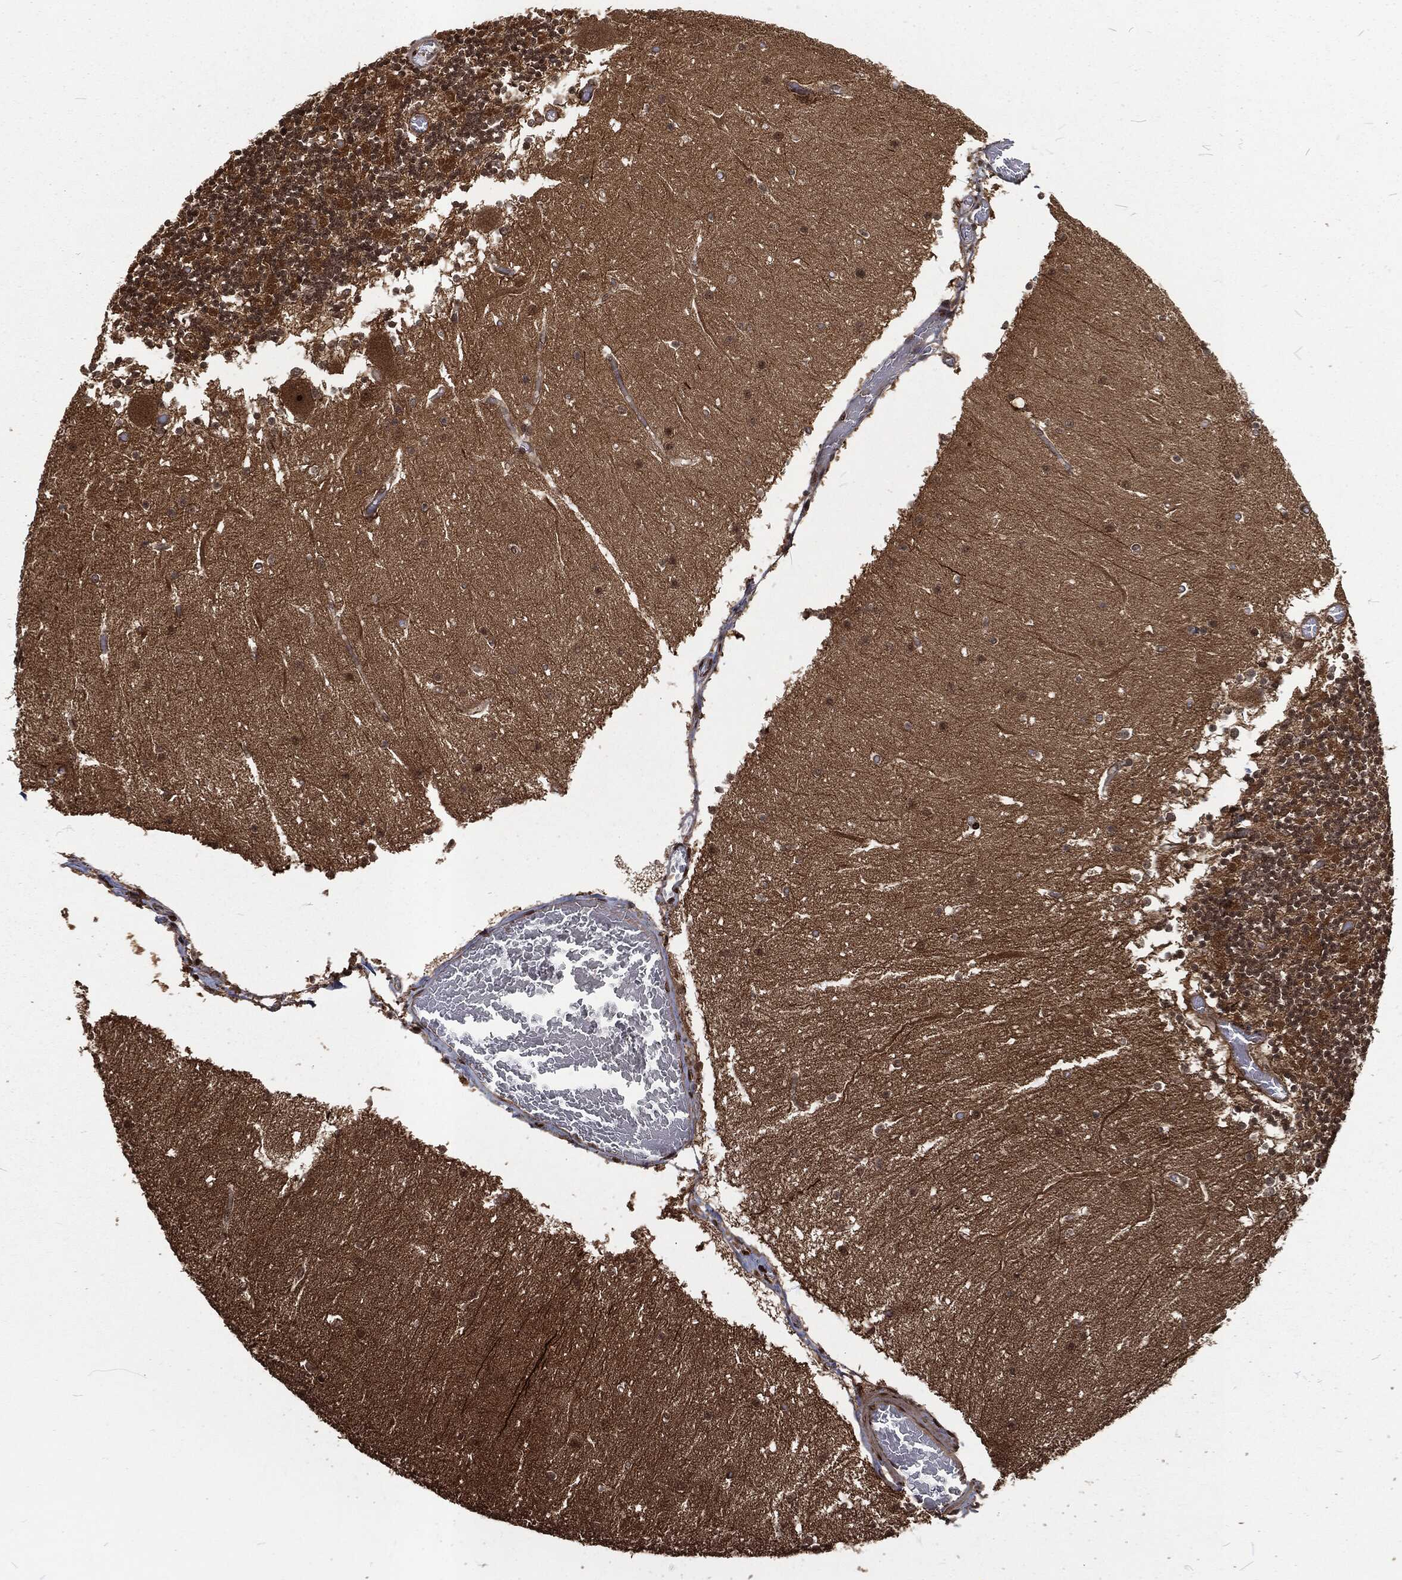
{"staining": {"intensity": "negative", "quantity": "none", "location": "none"}, "tissue": "cerebellum", "cell_type": "Cells in granular layer", "image_type": "normal", "snomed": [{"axis": "morphology", "description": "Normal tissue, NOS"}, {"axis": "topography", "description": "Cerebellum"}], "caption": "High power microscopy photomicrograph of an immunohistochemistry (IHC) image of benign cerebellum, revealing no significant expression in cells in granular layer. The staining was performed using DAB to visualize the protein expression in brown, while the nuclei were stained in blue with hematoxylin (Magnification: 20x).", "gene": "NGRN", "patient": {"sex": "female", "age": 28}}